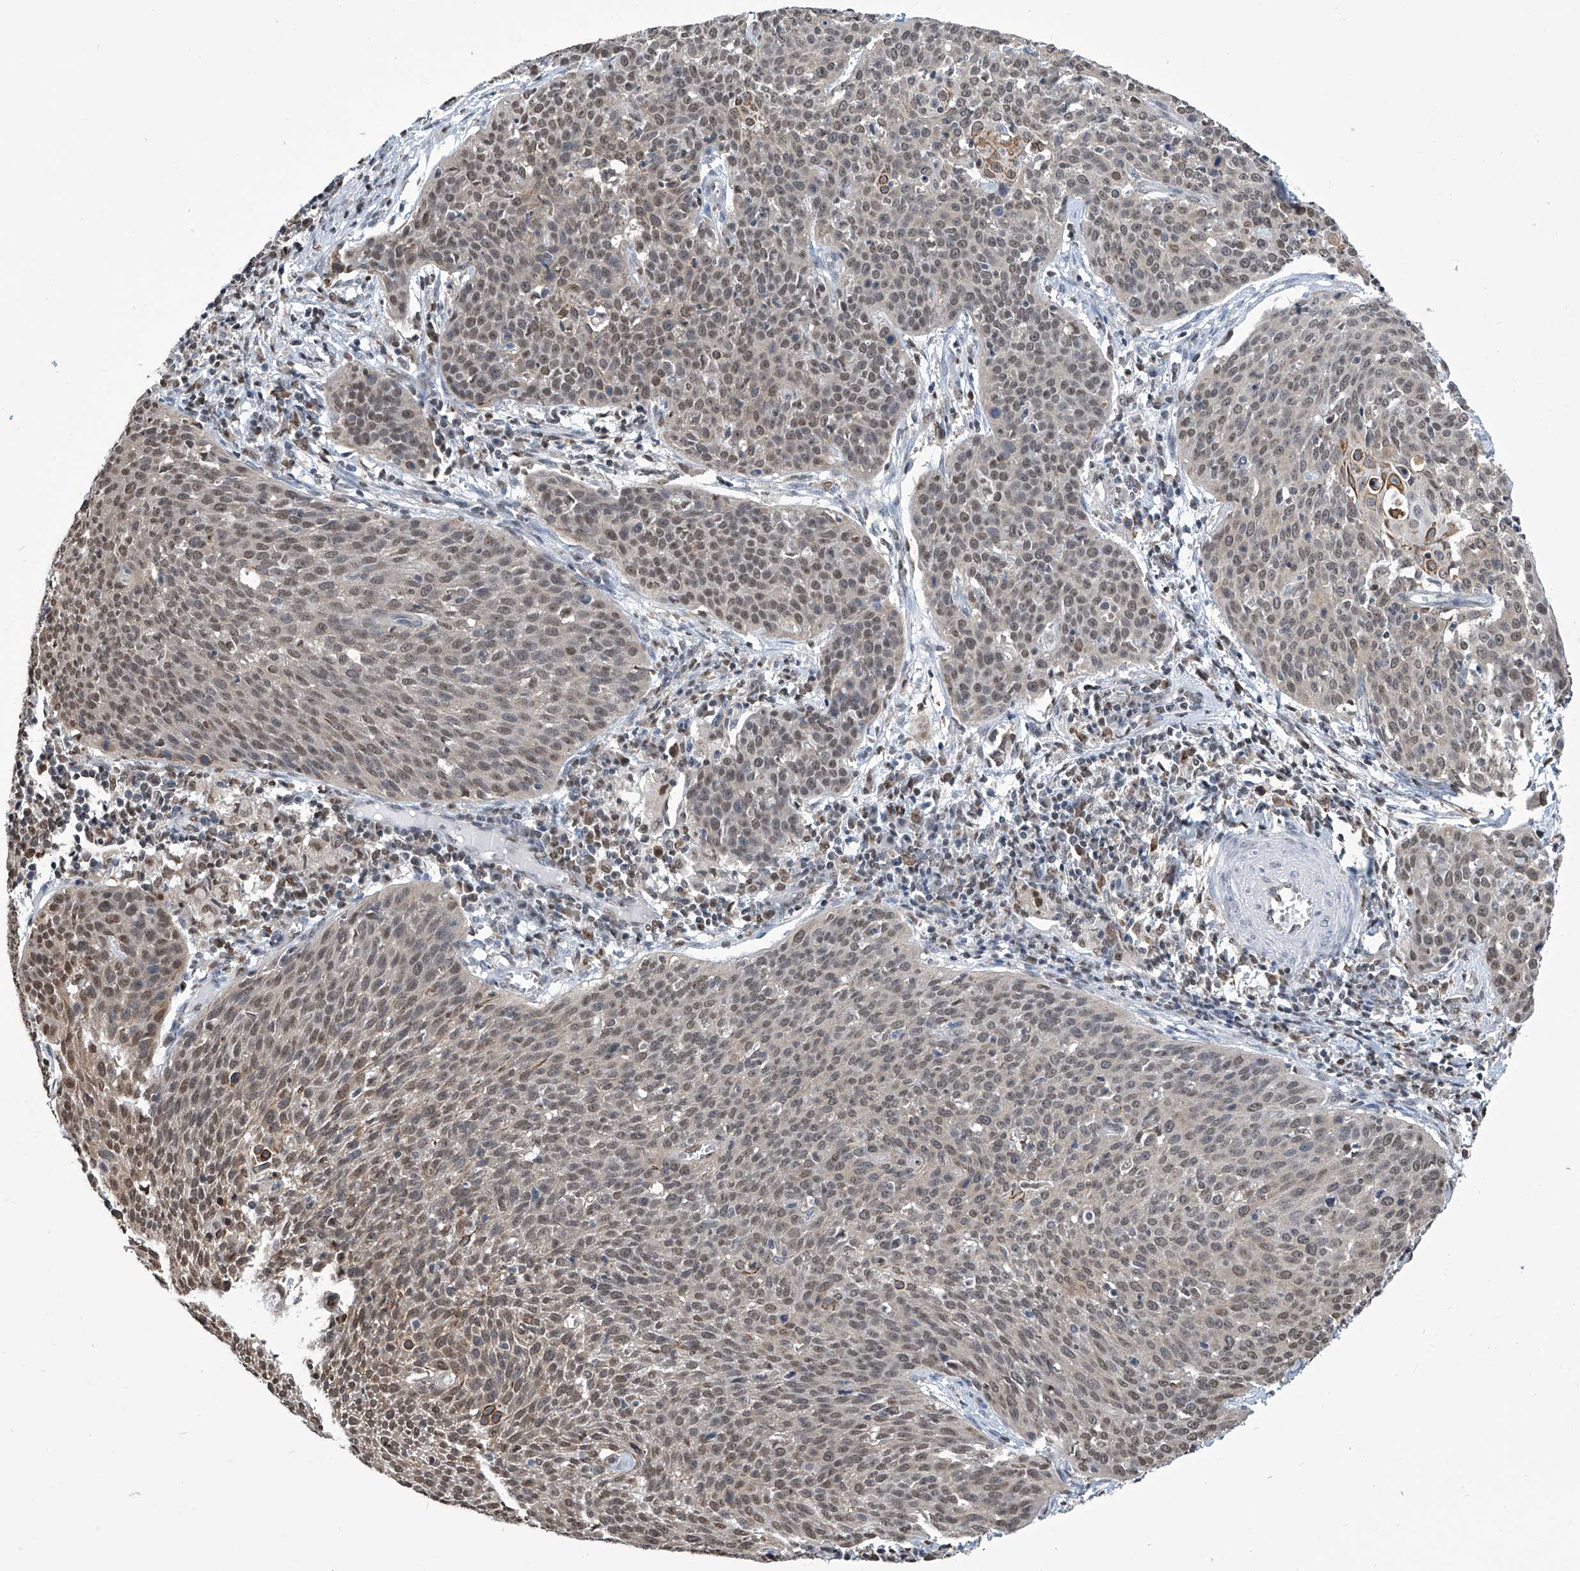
{"staining": {"intensity": "moderate", "quantity": ">75%", "location": "nuclear"}, "tissue": "cervical cancer", "cell_type": "Tumor cells", "image_type": "cancer", "snomed": [{"axis": "morphology", "description": "Squamous cell carcinoma, NOS"}, {"axis": "topography", "description": "Cervix"}], "caption": "Moderate nuclear protein expression is appreciated in approximately >75% of tumor cells in squamous cell carcinoma (cervical).", "gene": "SREBF2", "patient": {"sex": "female", "age": 38}}